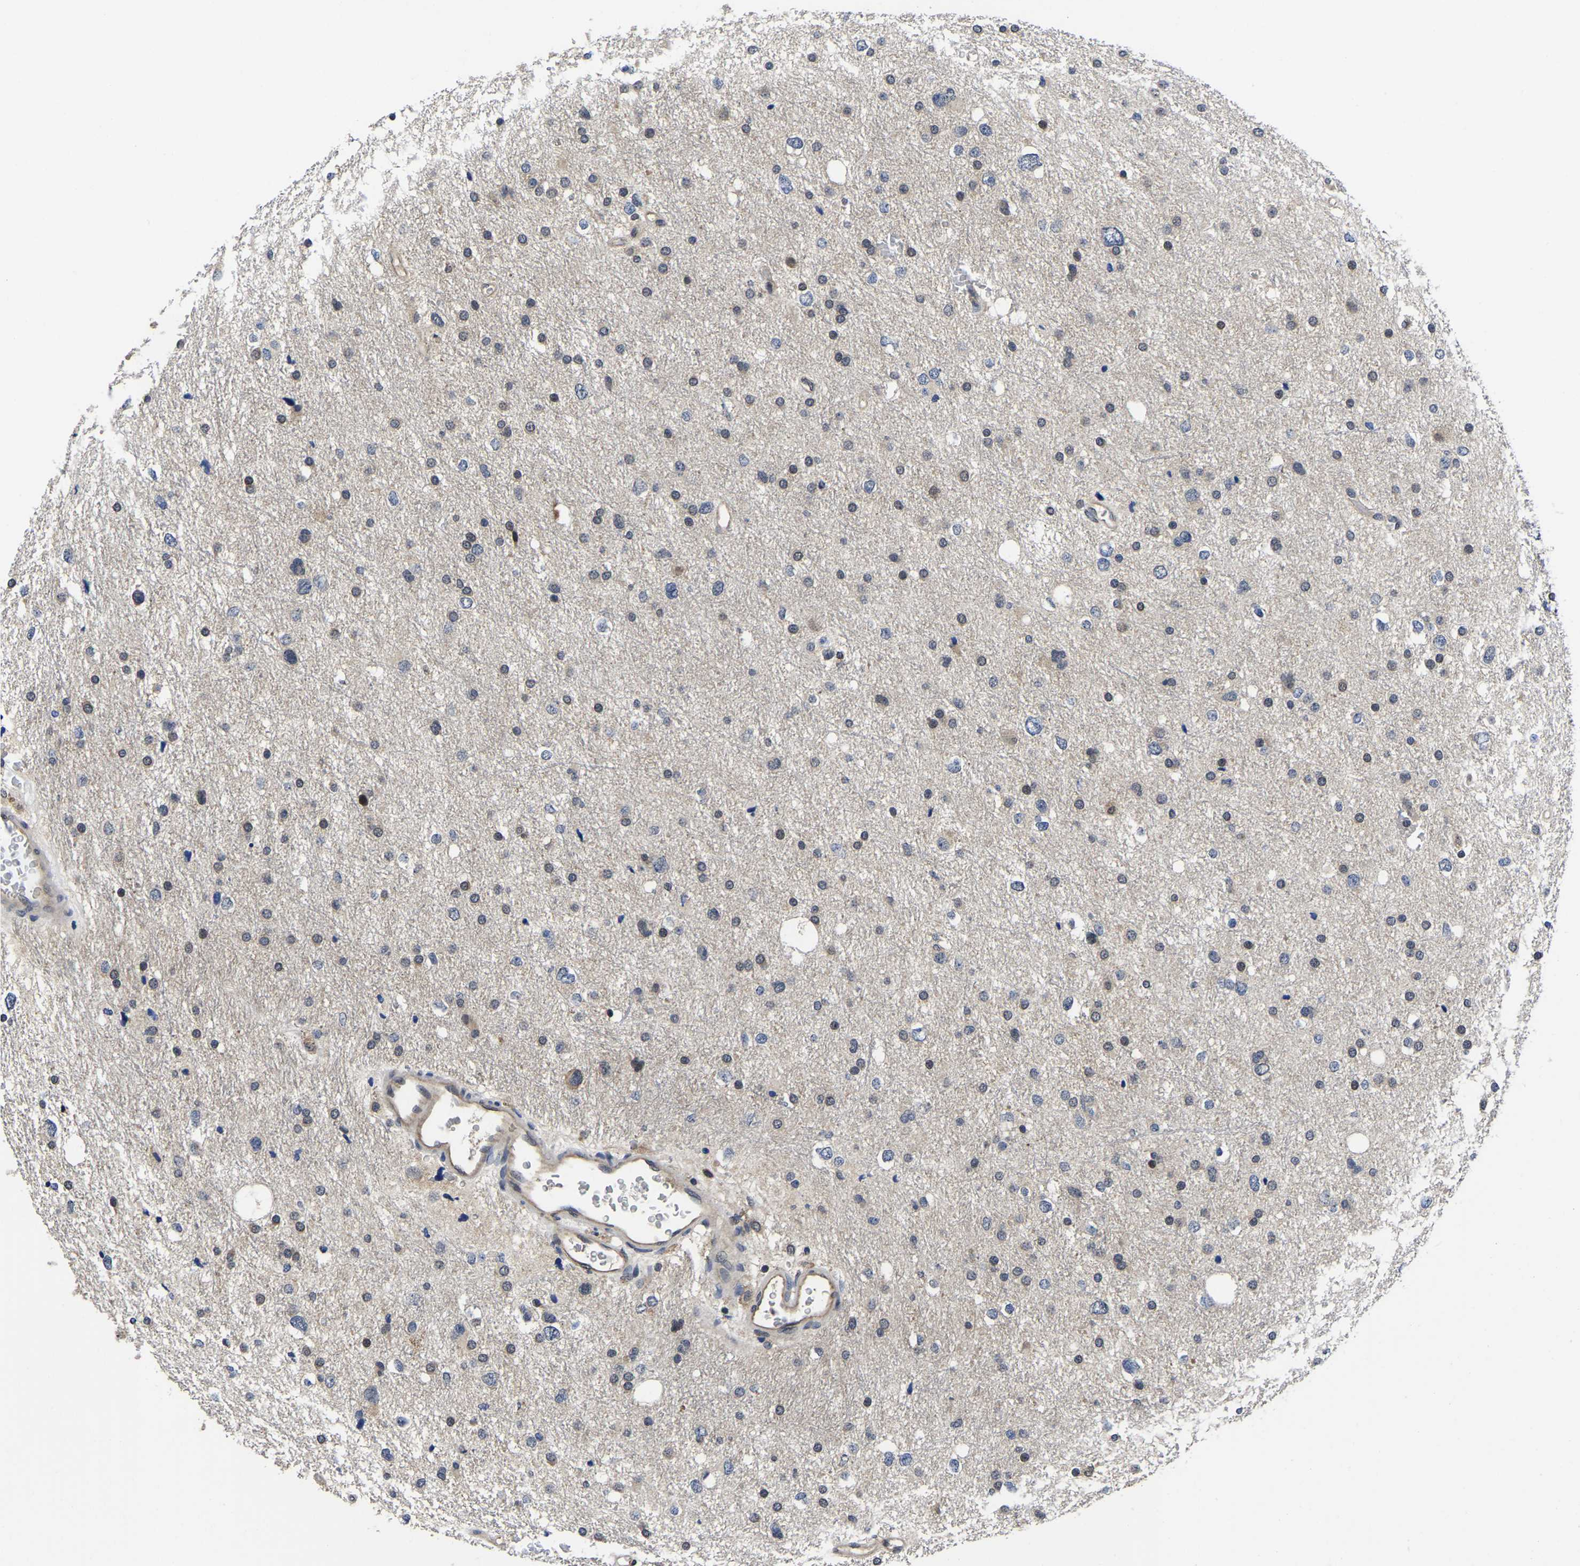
{"staining": {"intensity": "weak", "quantity": "<25%", "location": "cytoplasmic/membranous"}, "tissue": "glioma", "cell_type": "Tumor cells", "image_type": "cancer", "snomed": [{"axis": "morphology", "description": "Glioma, malignant, Low grade"}, {"axis": "topography", "description": "Brain"}], "caption": "This is an immunohistochemistry image of malignant glioma (low-grade). There is no staining in tumor cells.", "gene": "MCOLN2", "patient": {"sex": "female", "age": 37}}